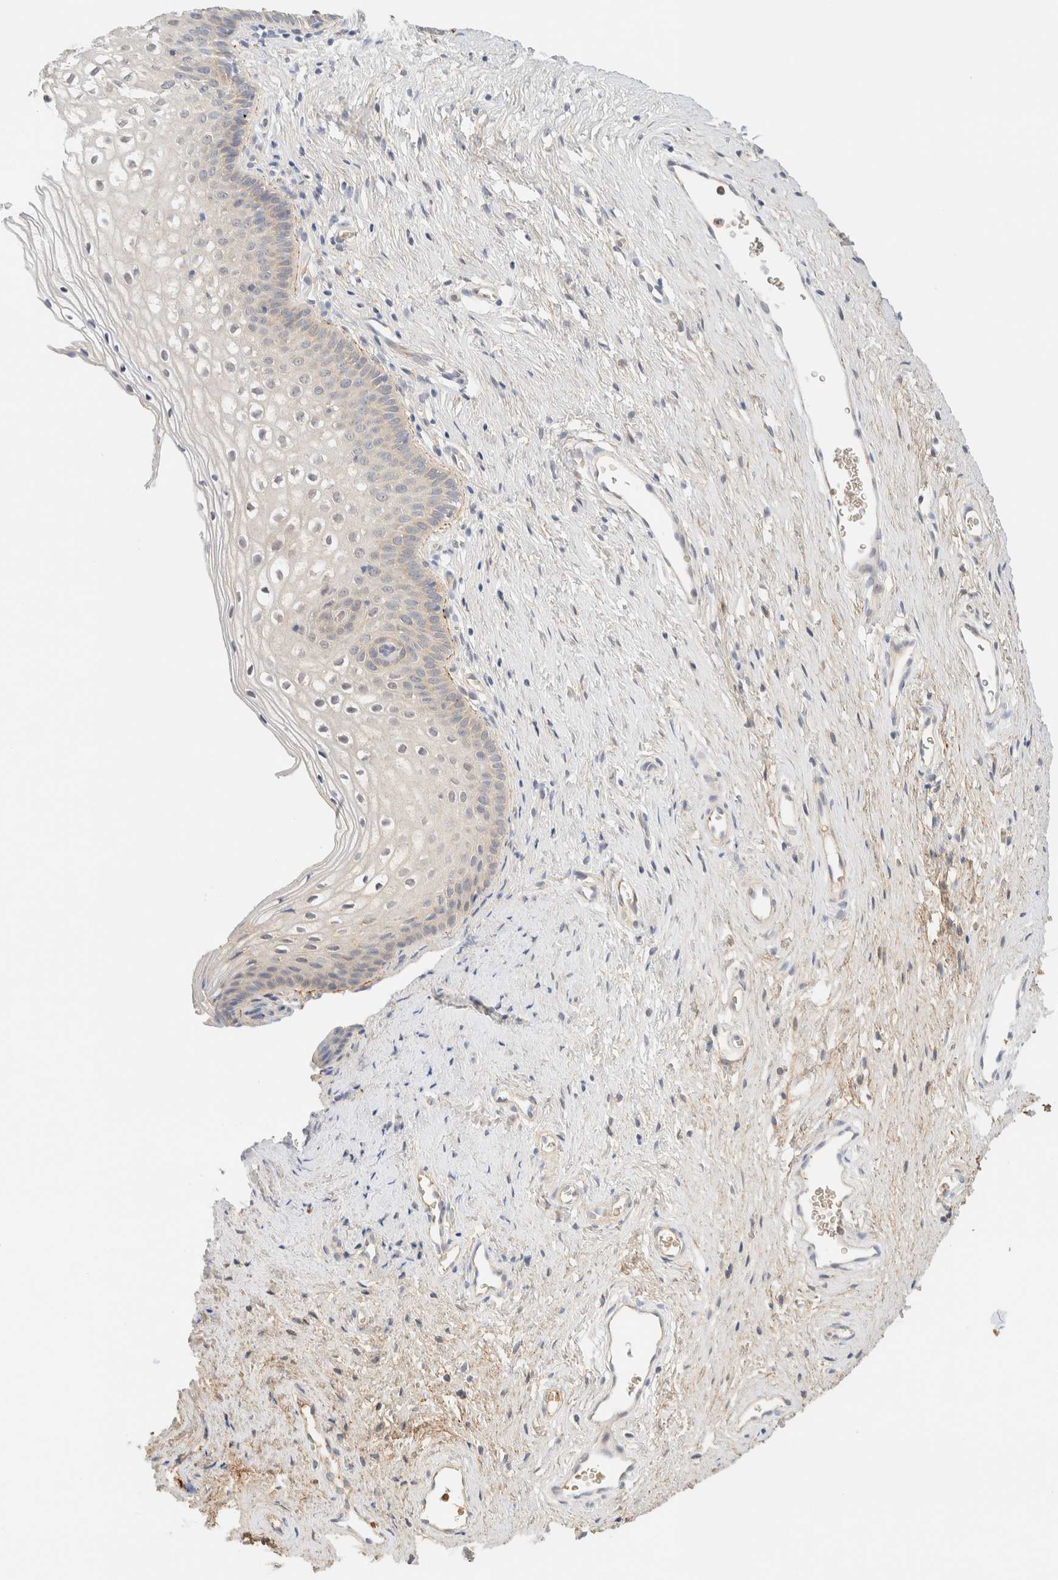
{"staining": {"intensity": "negative", "quantity": "none", "location": "none"}, "tissue": "cervix", "cell_type": "Glandular cells", "image_type": "normal", "snomed": [{"axis": "morphology", "description": "Normal tissue, NOS"}, {"axis": "topography", "description": "Cervix"}], "caption": "This image is of benign cervix stained with immunohistochemistry to label a protein in brown with the nuclei are counter-stained blue. There is no expression in glandular cells.", "gene": "TNK1", "patient": {"sex": "female", "age": 27}}